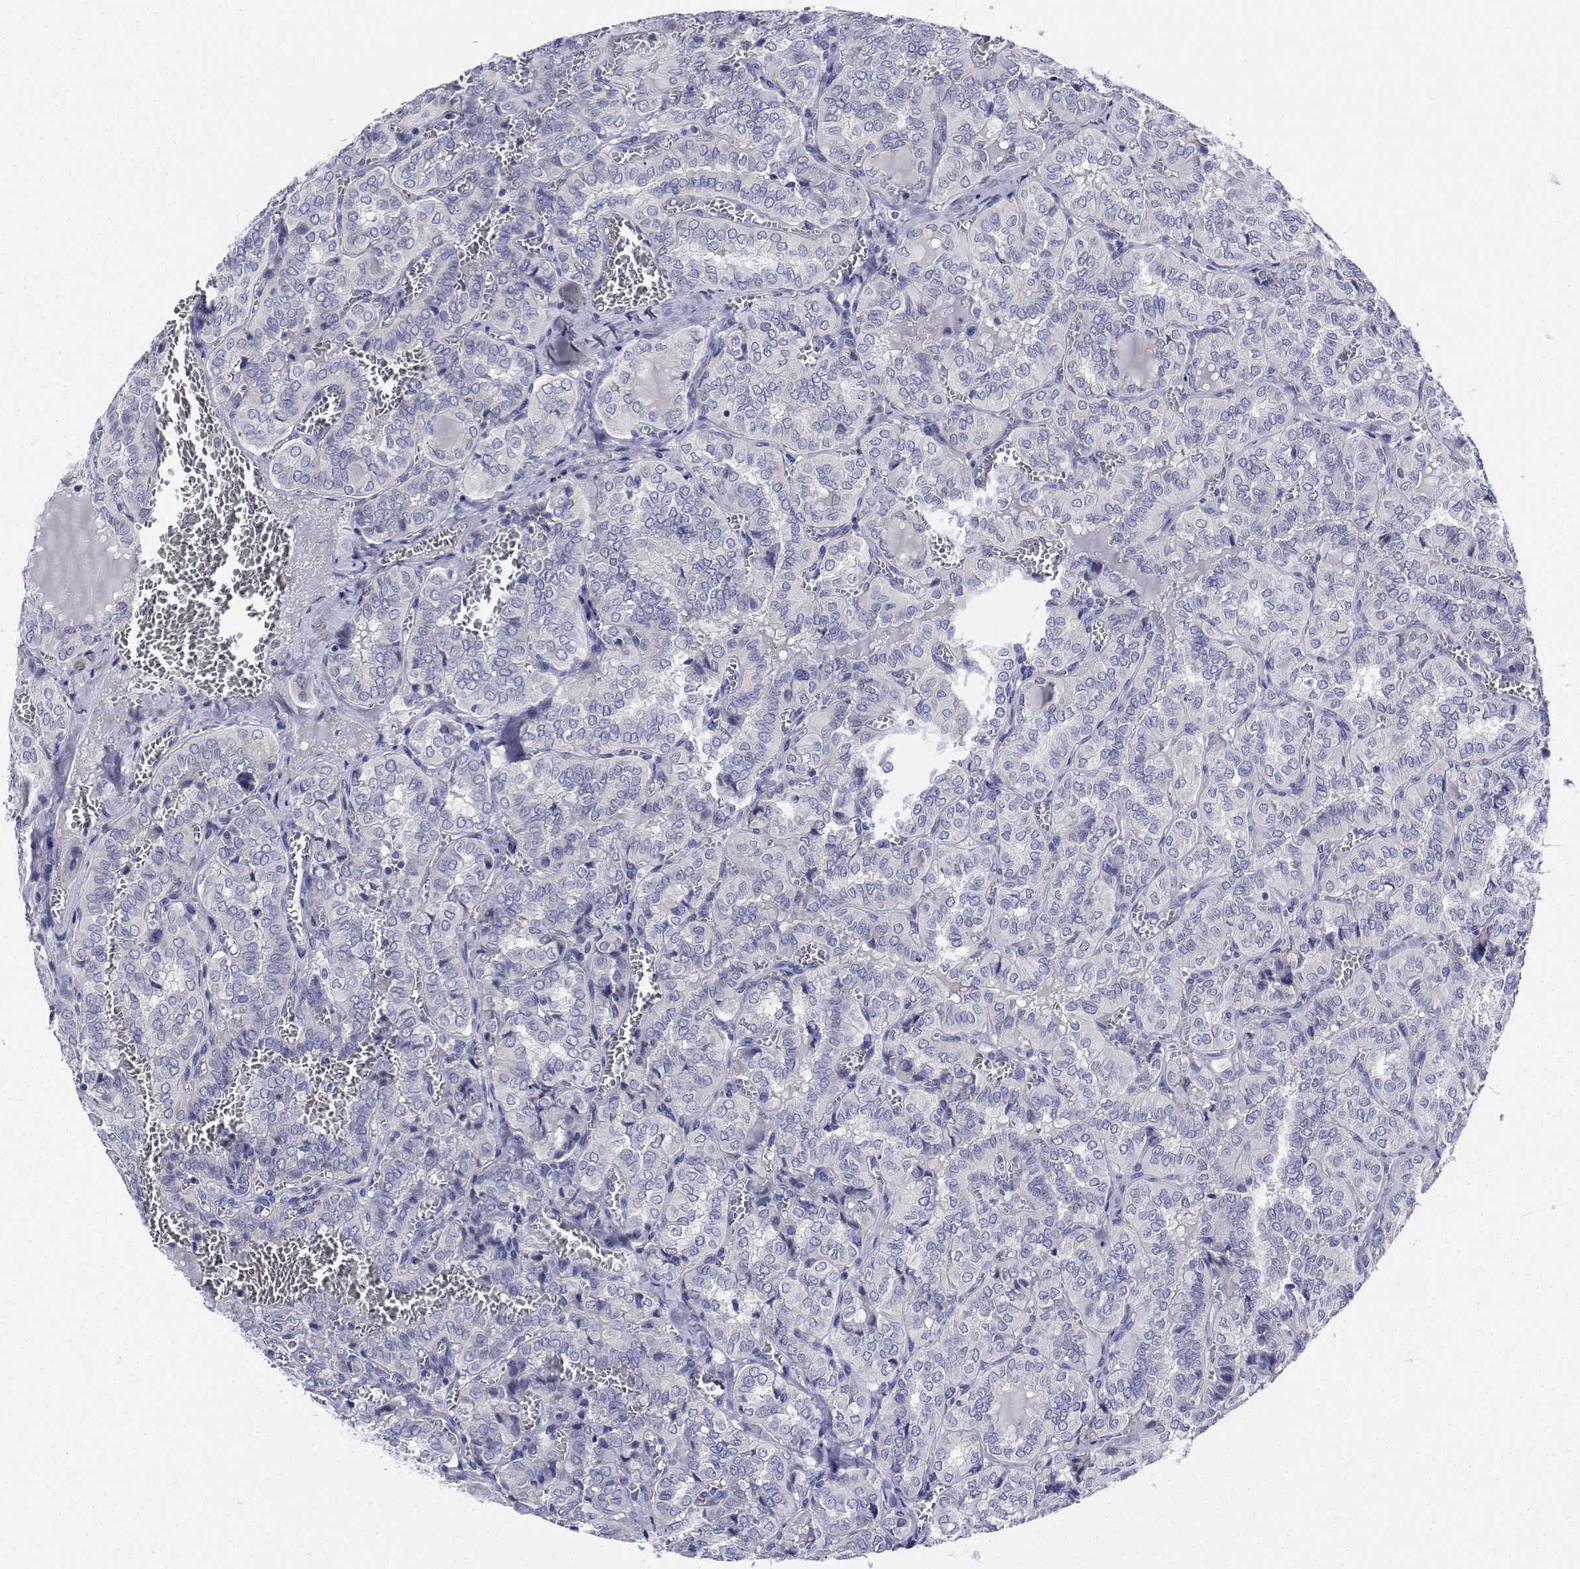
{"staining": {"intensity": "negative", "quantity": "none", "location": "none"}, "tissue": "thyroid cancer", "cell_type": "Tumor cells", "image_type": "cancer", "snomed": [{"axis": "morphology", "description": "Papillary adenocarcinoma, NOS"}, {"axis": "topography", "description": "Thyroid gland"}], "caption": "High power microscopy photomicrograph of an IHC micrograph of thyroid papillary adenocarcinoma, revealing no significant staining in tumor cells.", "gene": "CDHR3", "patient": {"sex": "female", "age": 41}}